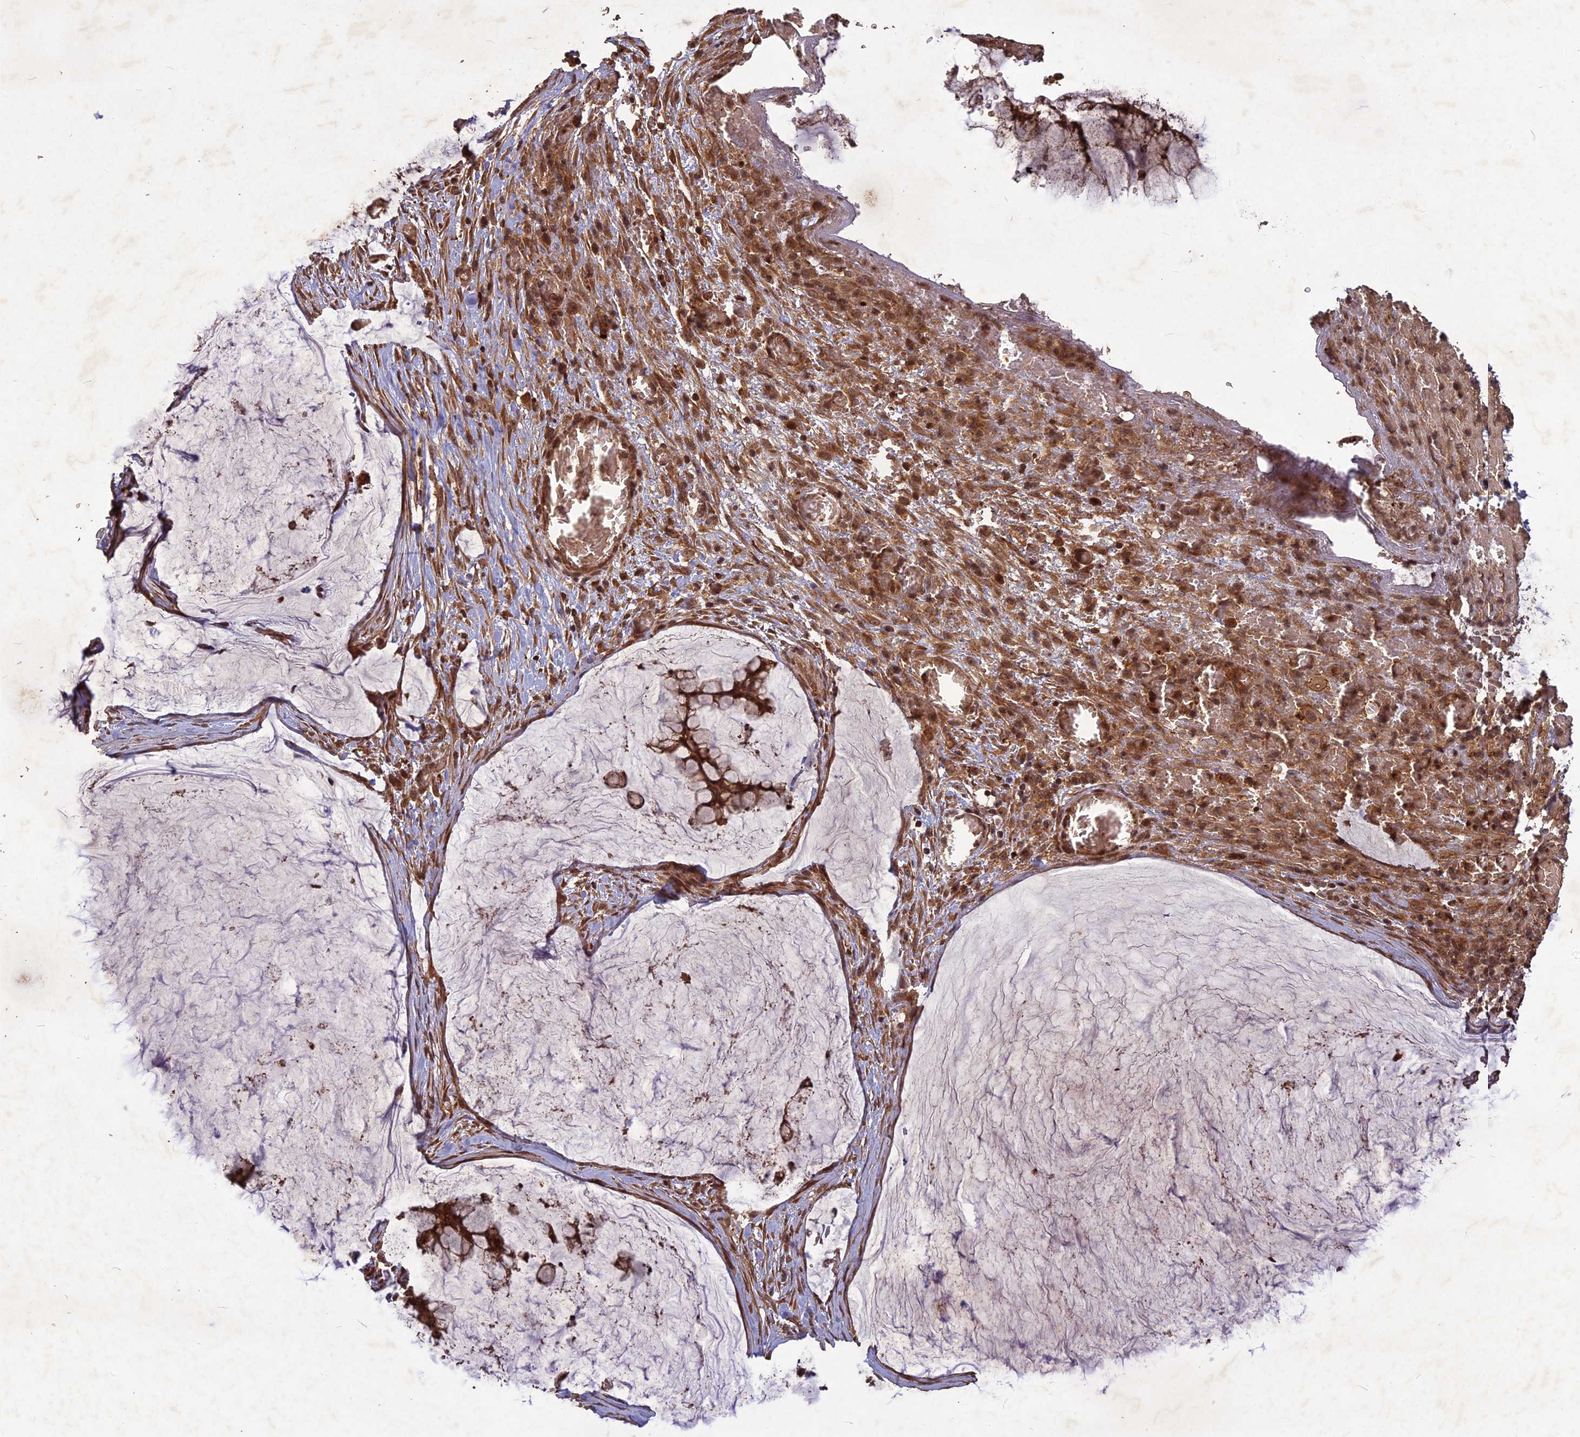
{"staining": {"intensity": "strong", "quantity": ">75%", "location": "cytoplasmic/membranous,nuclear"}, "tissue": "ovarian cancer", "cell_type": "Tumor cells", "image_type": "cancer", "snomed": [{"axis": "morphology", "description": "Cystadenocarcinoma, mucinous, NOS"}, {"axis": "topography", "description": "Ovary"}], "caption": "Protein analysis of ovarian mucinous cystadenocarcinoma tissue reveals strong cytoplasmic/membranous and nuclear expression in about >75% of tumor cells.", "gene": "SRMS", "patient": {"sex": "female", "age": 42}}